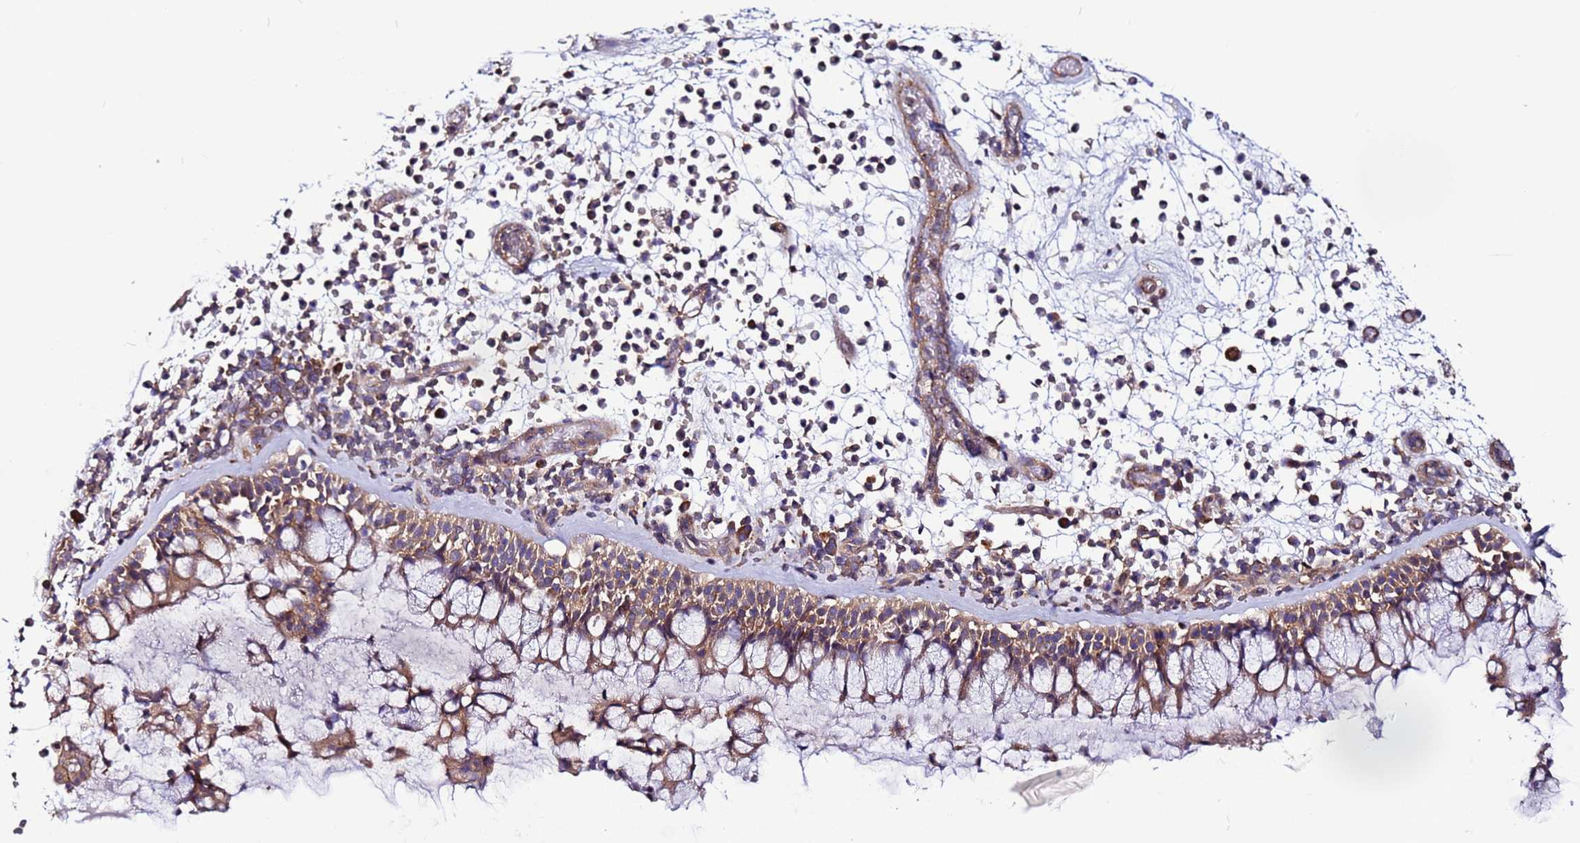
{"staining": {"intensity": "moderate", "quantity": ">75%", "location": "cytoplasmic/membranous"}, "tissue": "nasopharynx", "cell_type": "Respiratory epithelial cells", "image_type": "normal", "snomed": [{"axis": "morphology", "description": "Normal tissue, NOS"}, {"axis": "morphology", "description": "Inflammation, NOS"}, {"axis": "morphology", "description": "Malignant melanoma, Metastatic site"}, {"axis": "topography", "description": "Nasopharynx"}], "caption": "Immunohistochemical staining of normal human nasopharynx shows moderate cytoplasmic/membranous protein positivity in approximately >75% of respiratory epithelial cells.", "gene": "STK38L", "patient": {"sex": "male", "age": 70}}